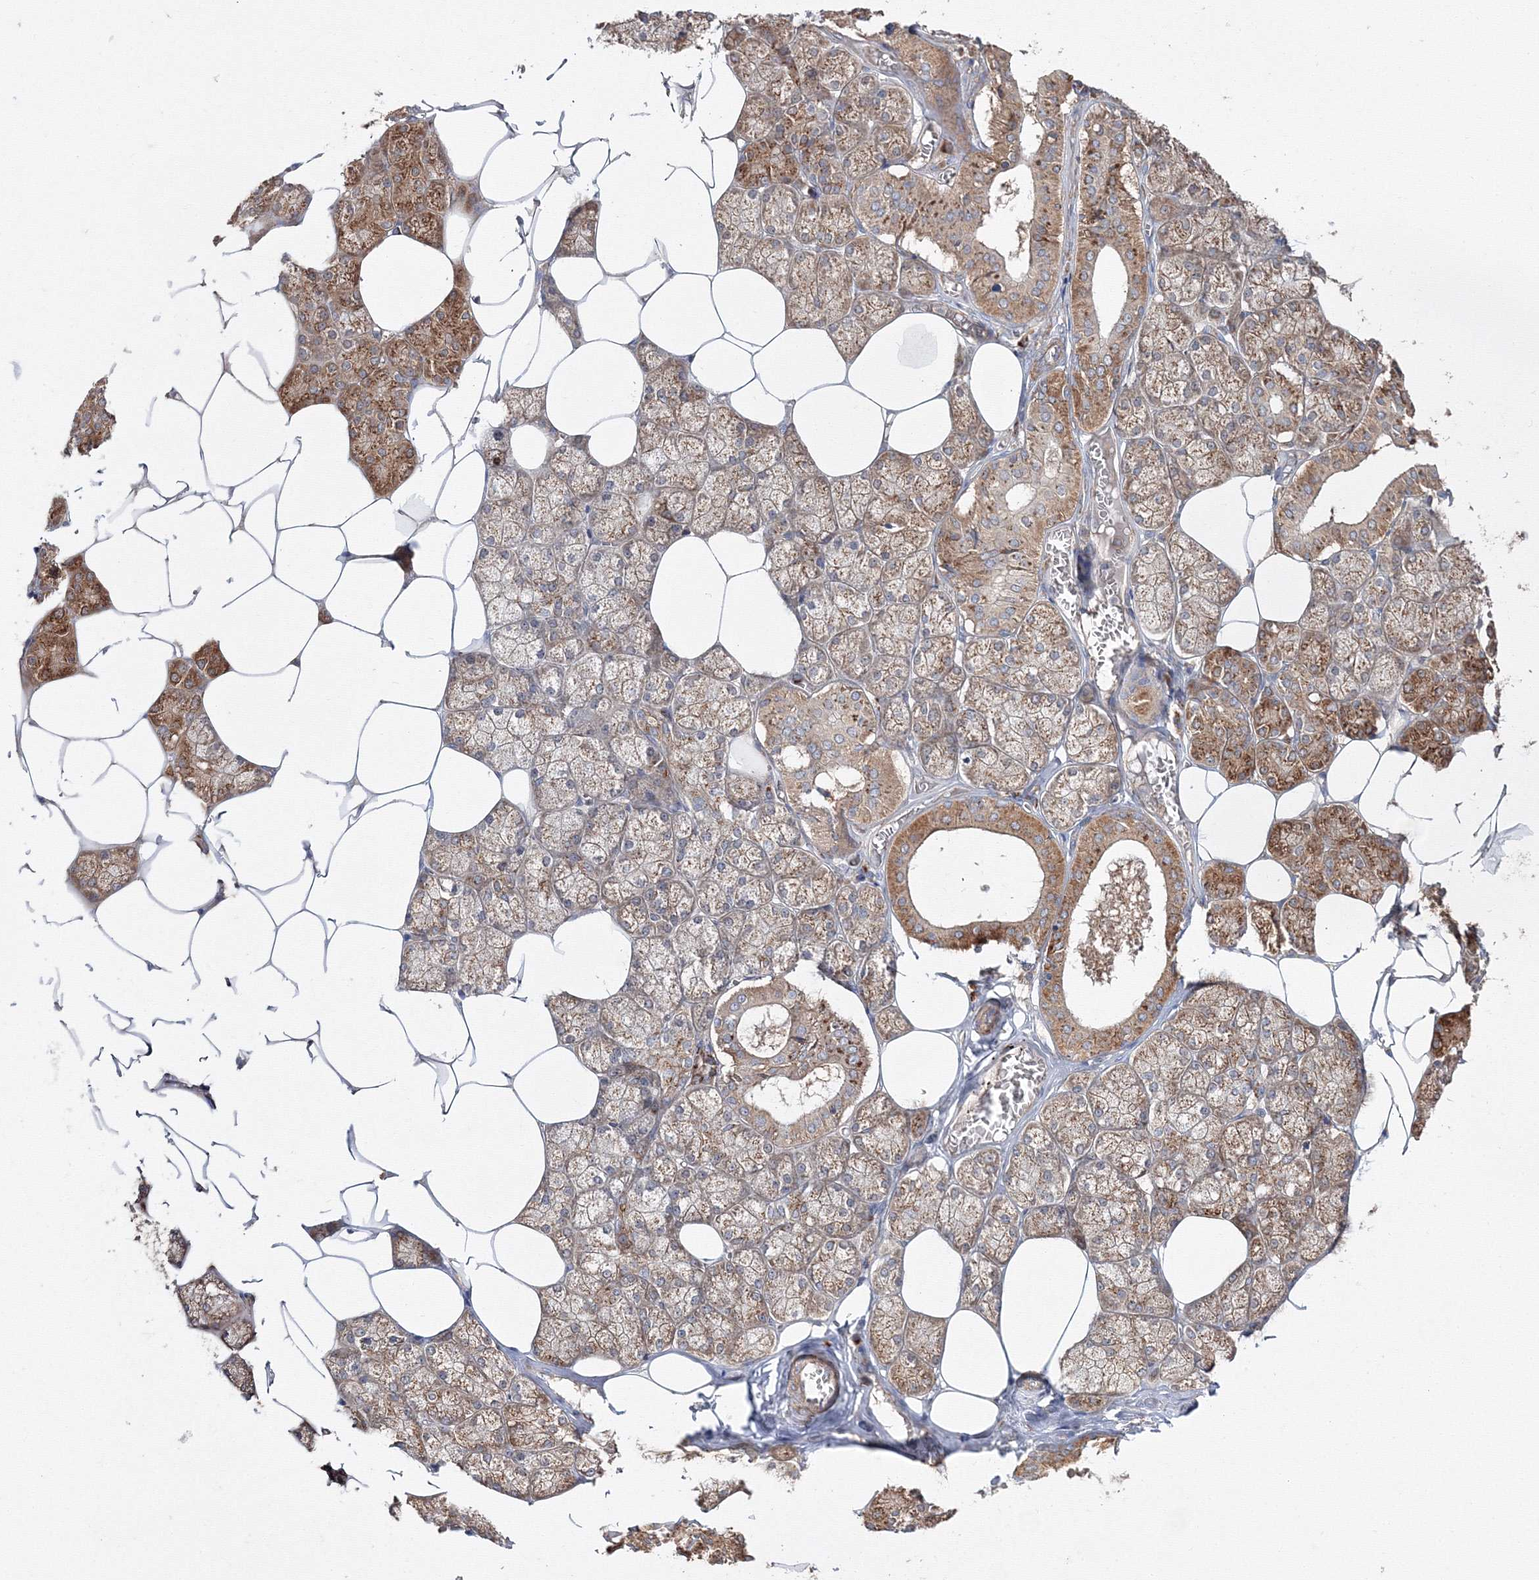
{"staining": {"intensity": "strong", "quantity": "25%-75%", "location": "cytoplasmic/membranous"}, "tissue": "salivary gland", "cell_type": "Glandular cells", "image_type": "normal", "snomed": [{"axis": "morphology", "description": "Normal tissue, NOS"}, {"axis": "topography", "description": "Salivary gland"}], "caption": "The photomicrograph demonstrates a brown stain indicating the presence of a protein in the cytoplasmic/membranous of glandular cells in salivary gland.", "gene": "DDO", "patient": {"sex": "male", "age": 62}}